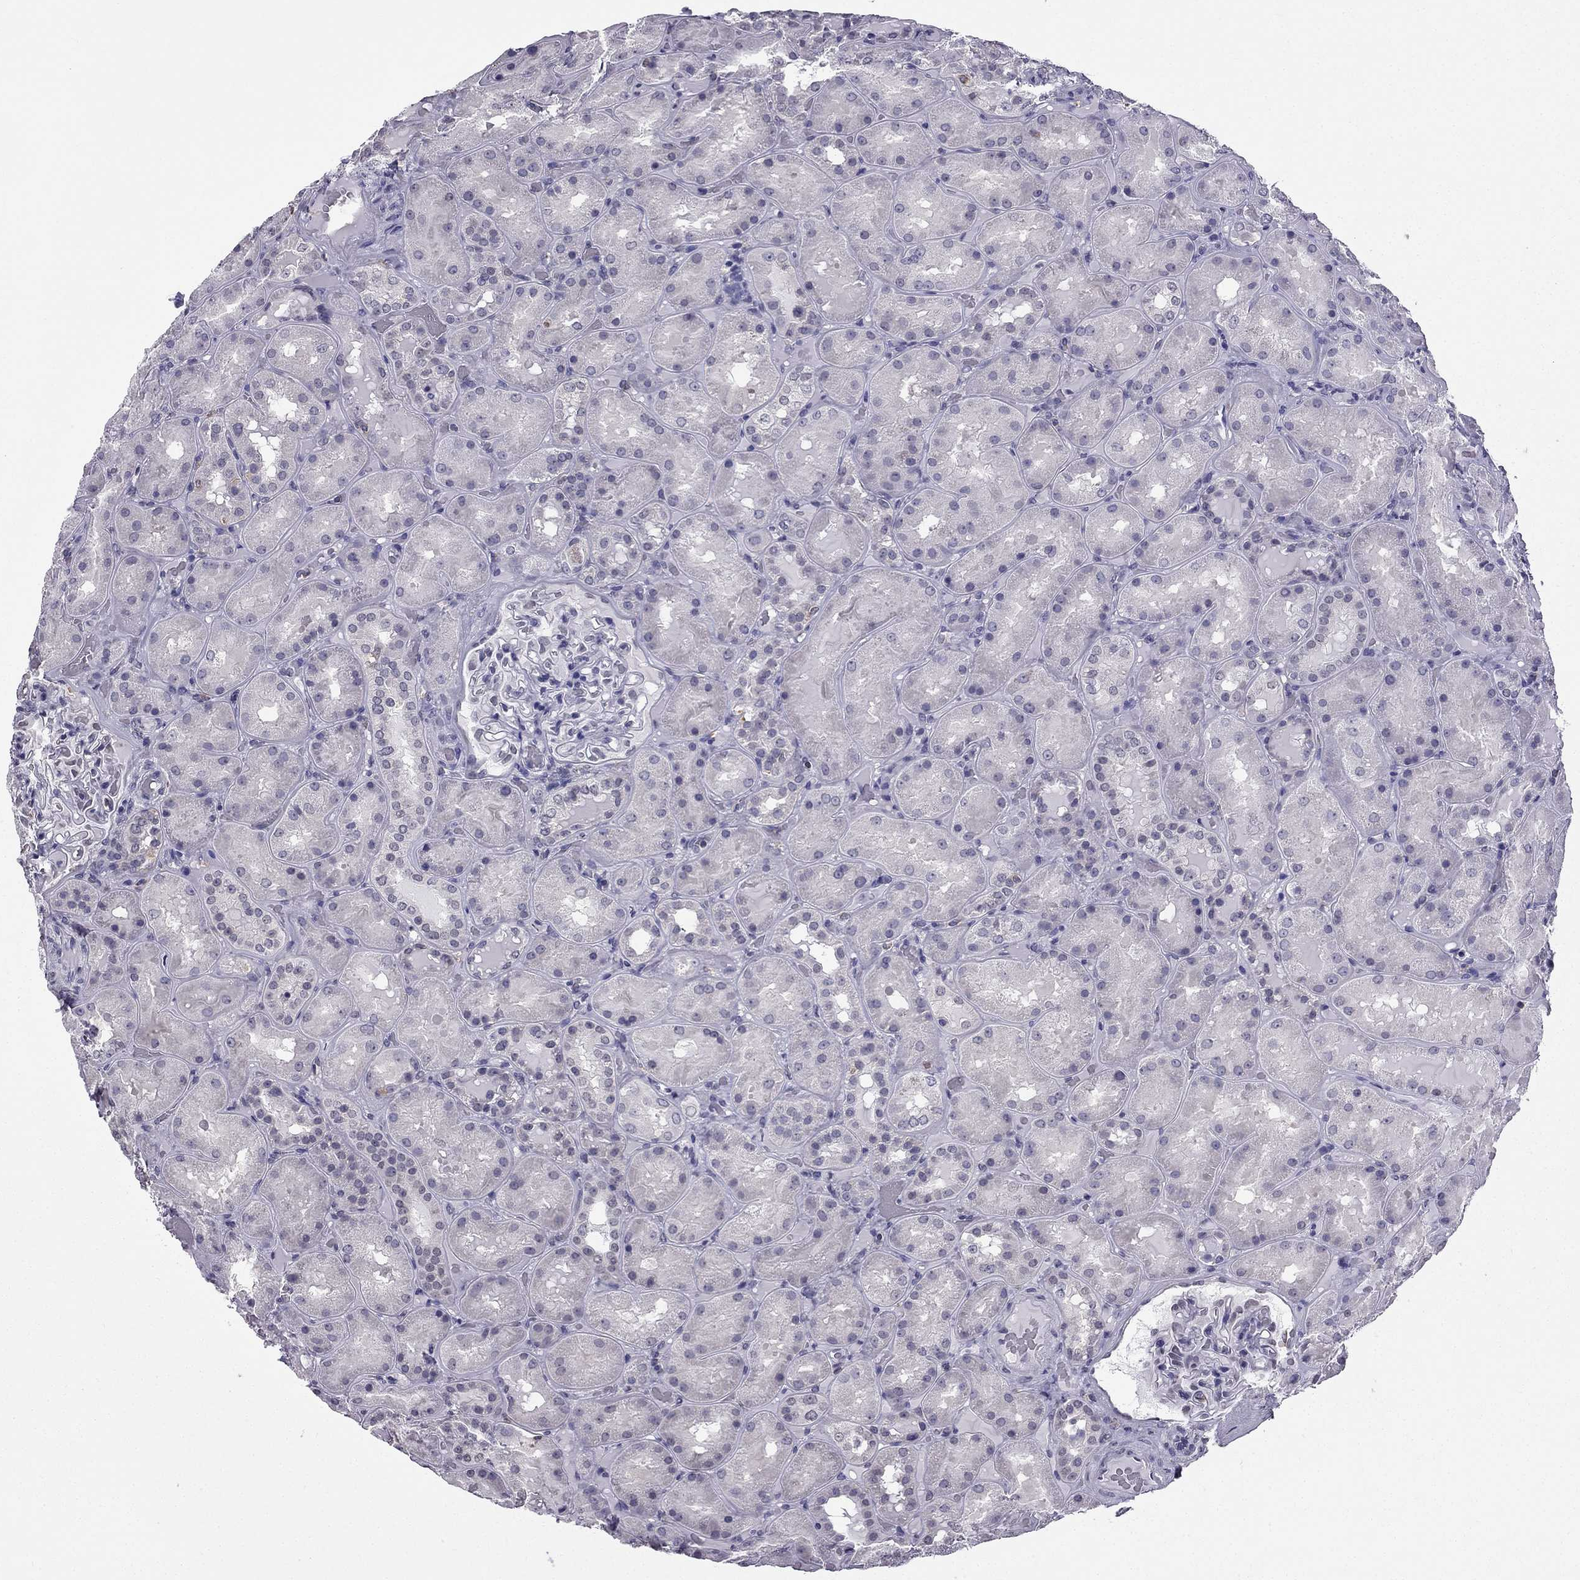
{"staining": {"intensity": "negative", "quantity": "none", "location": "none"}, "tissue": "kidney", "cell_type": "Cells in glomeruli", "image_type": "normal", "snomed": [{"axis": "morphology", "description": "Normal tissue, NOS"}, {"axis": "topography", "description": "Kidney"}], "caption": "IHC photomicrograph of normal kidney: human kidney stained with DAB demonstrates no significant protein expression in cells in glomeruli. (DAB (3,3'-diaminobenzidine) IHC, high magnification).", "gene": "CCK", "patient": {"sex": "male", "age": 73}}